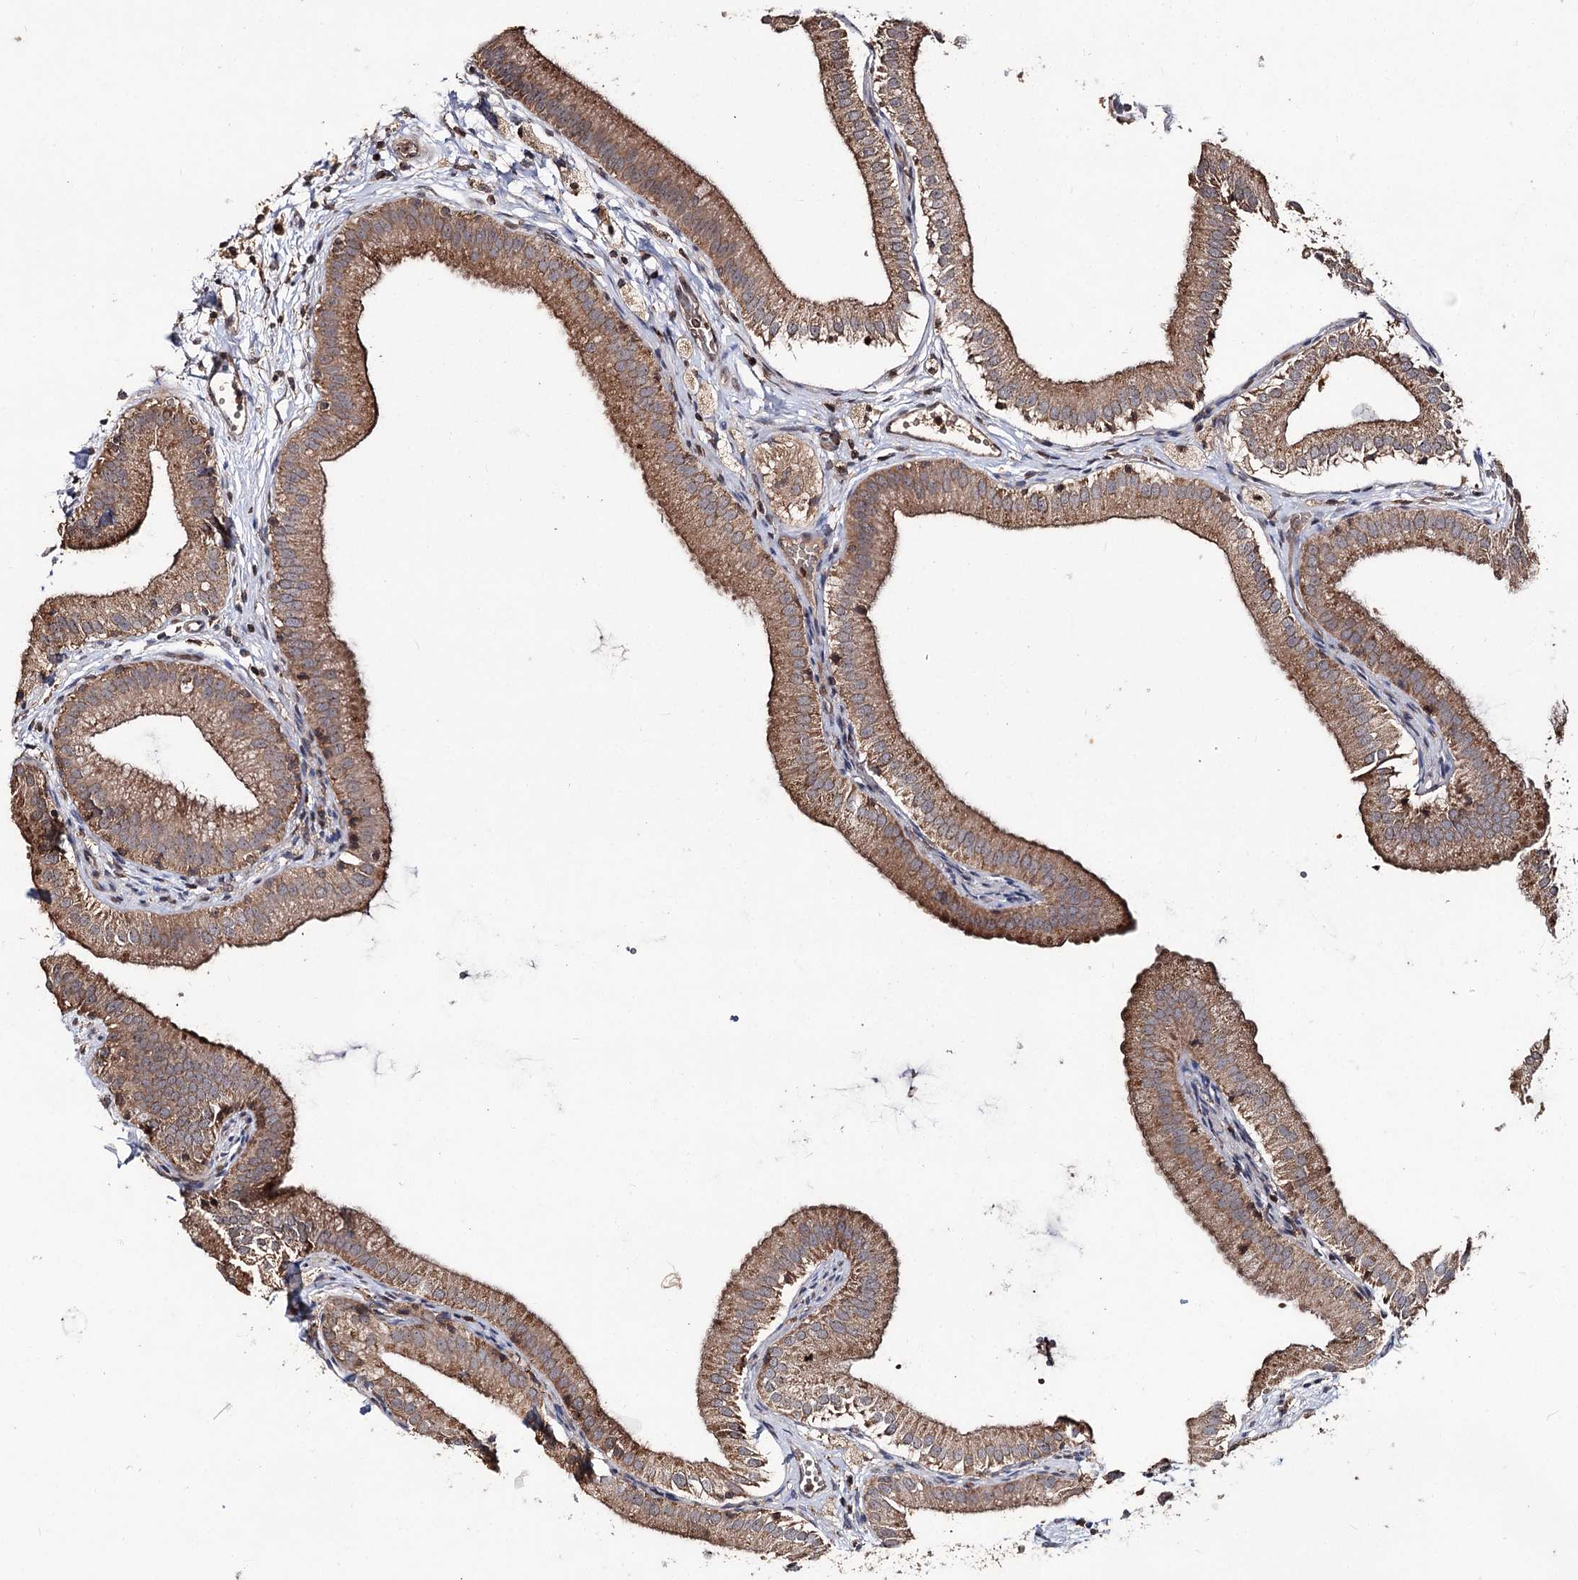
{"staining": {"intensity": "moderate", "quantity": ">75%", "location": "cytoplasmic/membranous,nuclear"}, "tissue": "gallbladder", "cell_type": "Glandular cells", "image_type": "normal", "snomed": [{"axis": "morphology", "description": "Normal tissue, NOS"}, {"axis": "topography", "description": "Gallbladder"}], "caption": "Protein expression analysis of unremarkable gallbladder demonstrates moderate cytoplasmic/membranous,nuclear expression in approximately >75% of glandular cells. The staining was performed using DAB, with brown indicating positive protein expression. Nuclei are stained blue with hematoxylin.", "gene": "FAM53B", "patient": {"sex": "male", "age": 55}}